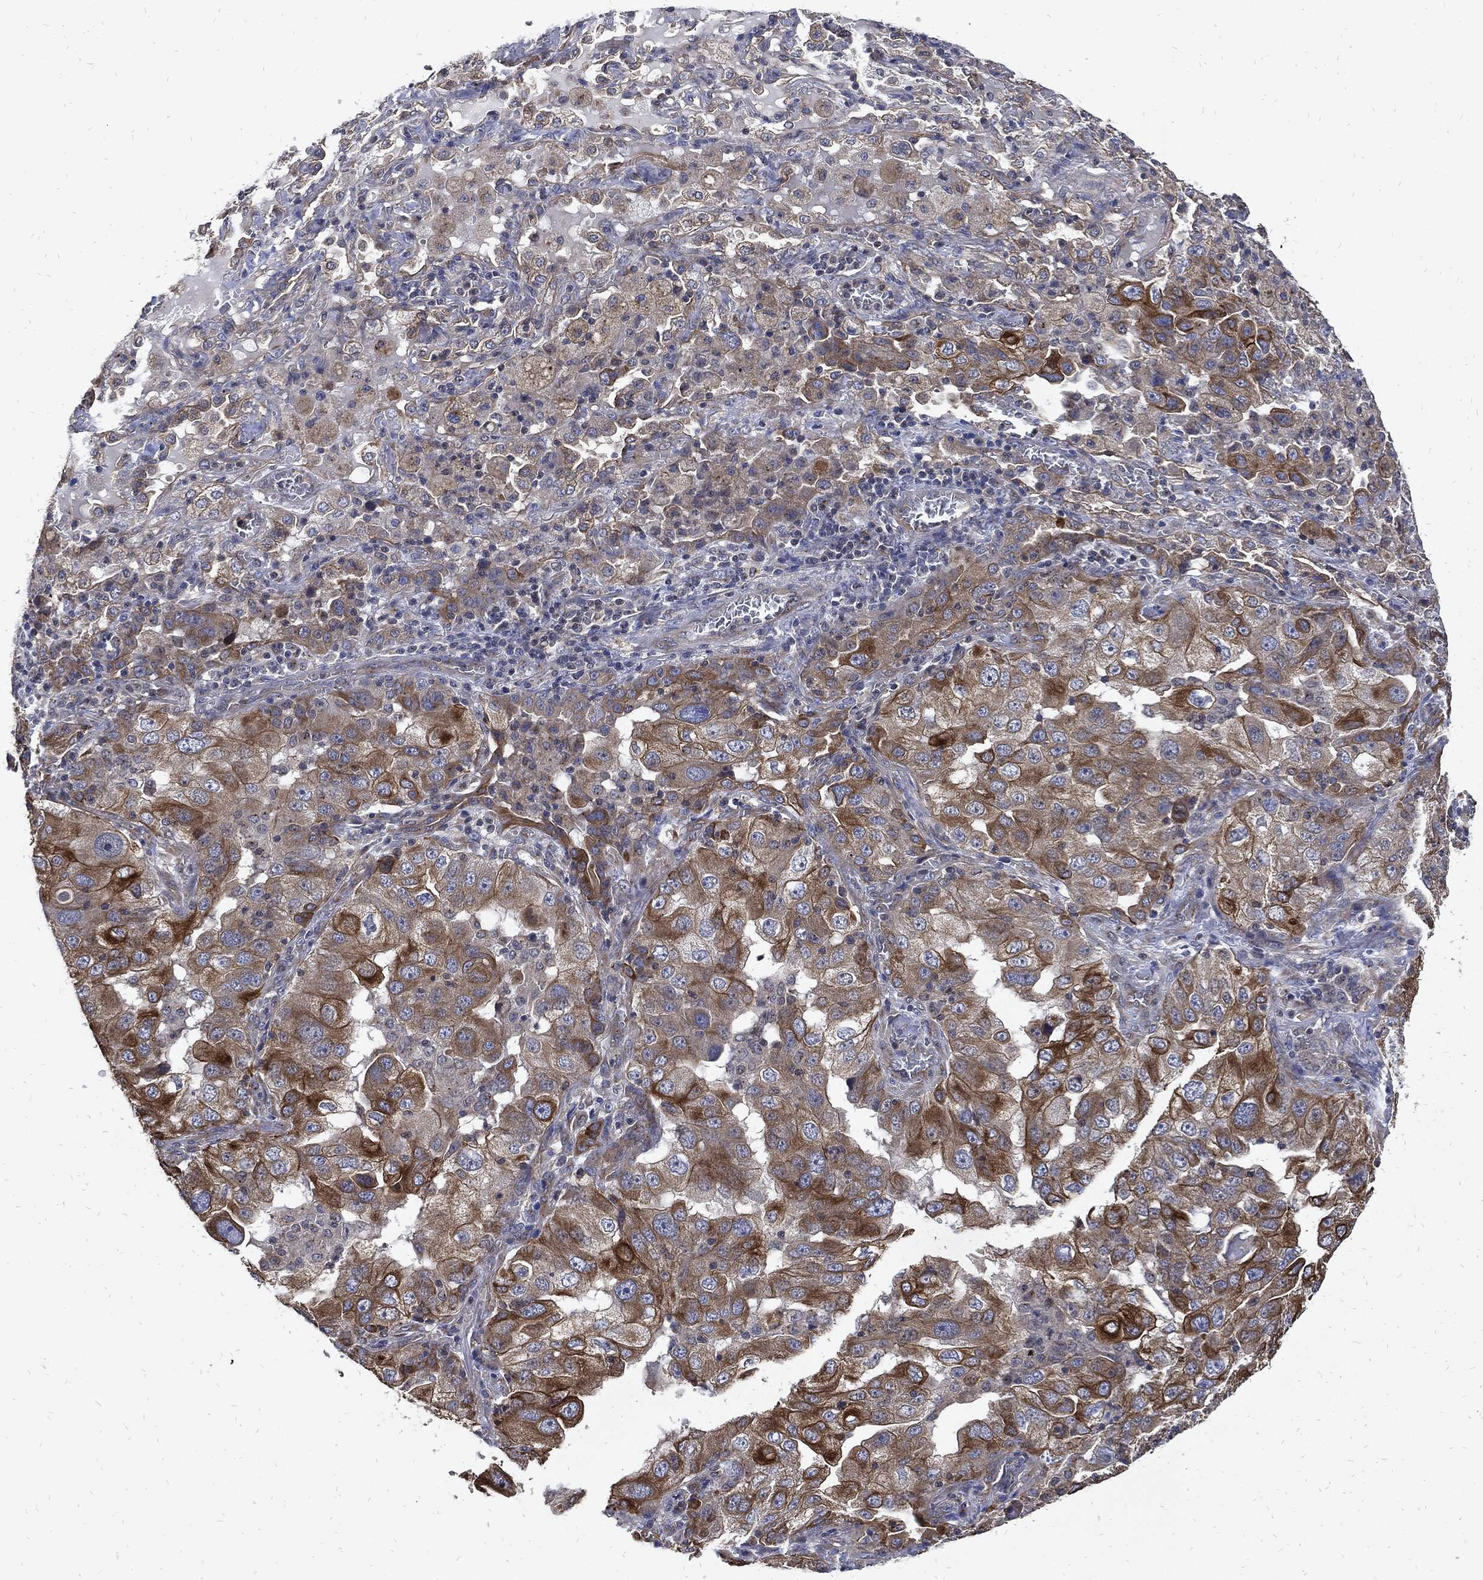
{"staining": {"intensity": "strong", "quantity": "<25%", "location": "cytoplasmic/membranous"}, "tissue": "lung cancer", "cell_type": "Tumor cells", "image_type": "cancer", "snomed": [{"axis": "morphology", "description": "Adenocarcinoma, NOS"}, {"axis": "topography", "description": "Lung"}], "caption": "A brown stain labels strong cytoplasmic/membranous staining of a protein in human lung cancer (adenocarcinoma) tumor cells. (DAB = brown stain, brightfield microscopy at high magnification).", "gene": "DCTN1", "patient": {"sex": "female", "age": 61}}